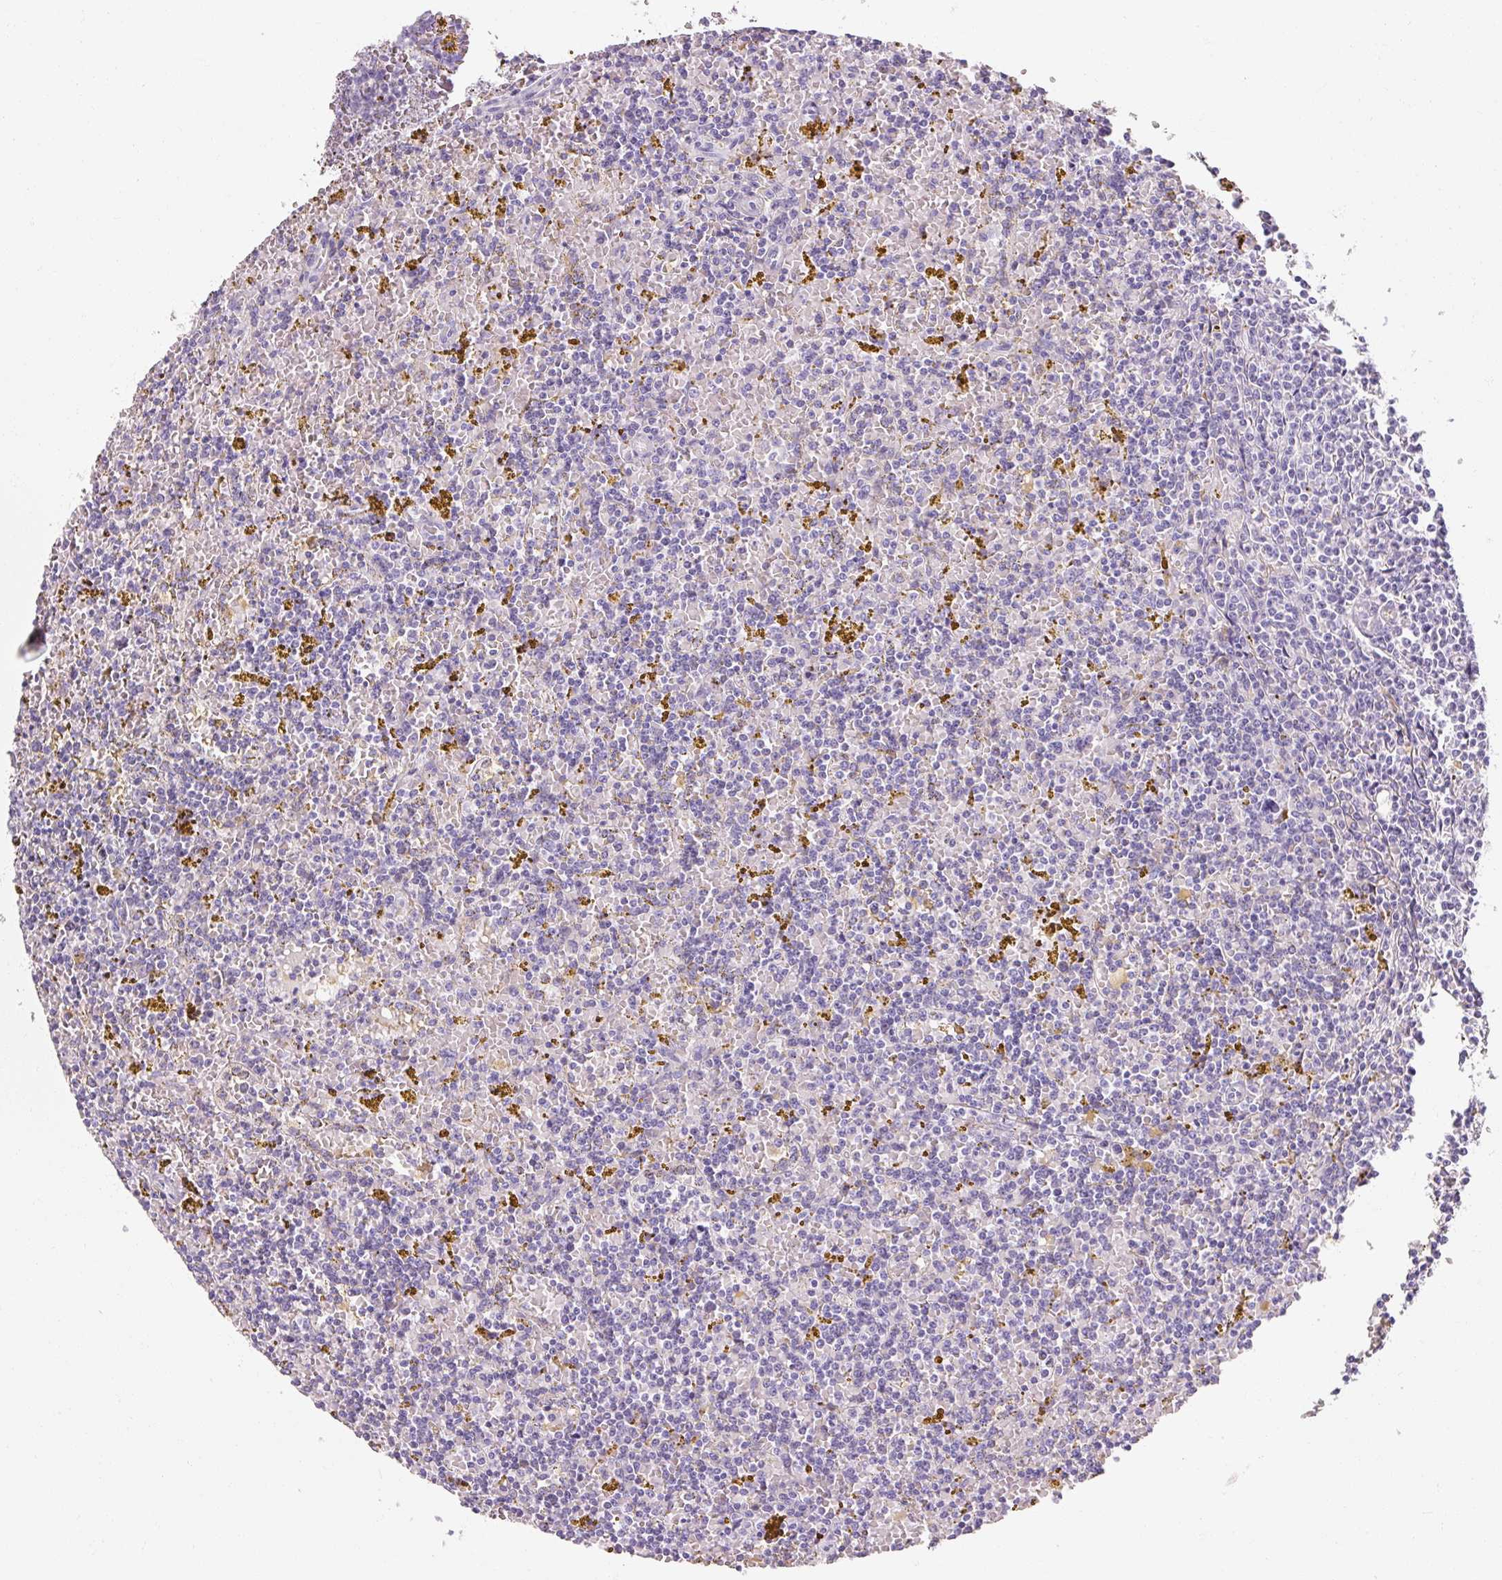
{"staining": {"intensity": "negative", "quantity": "none", "location": "none"}, "tissue": "lymphoma", "cell_type": "Tumor cells", "image_type": "cancer", "snomed": [{"axis": "morphology", "description": "Malignant lymphoma, non-Hodgkin's type, Low grade"}, {"axis": "topography", "description": "Spleen"}, {"axis": "topography", "description": "Lymph node"}], "caption": "DAB immunohistochemical staining of low-grade malignant lymphoma, non-Hodgkin's type reveals no significant expression in tumor cells.", "gene": "NFE2L3", "patient": {"sex": "female", "age": 66}}